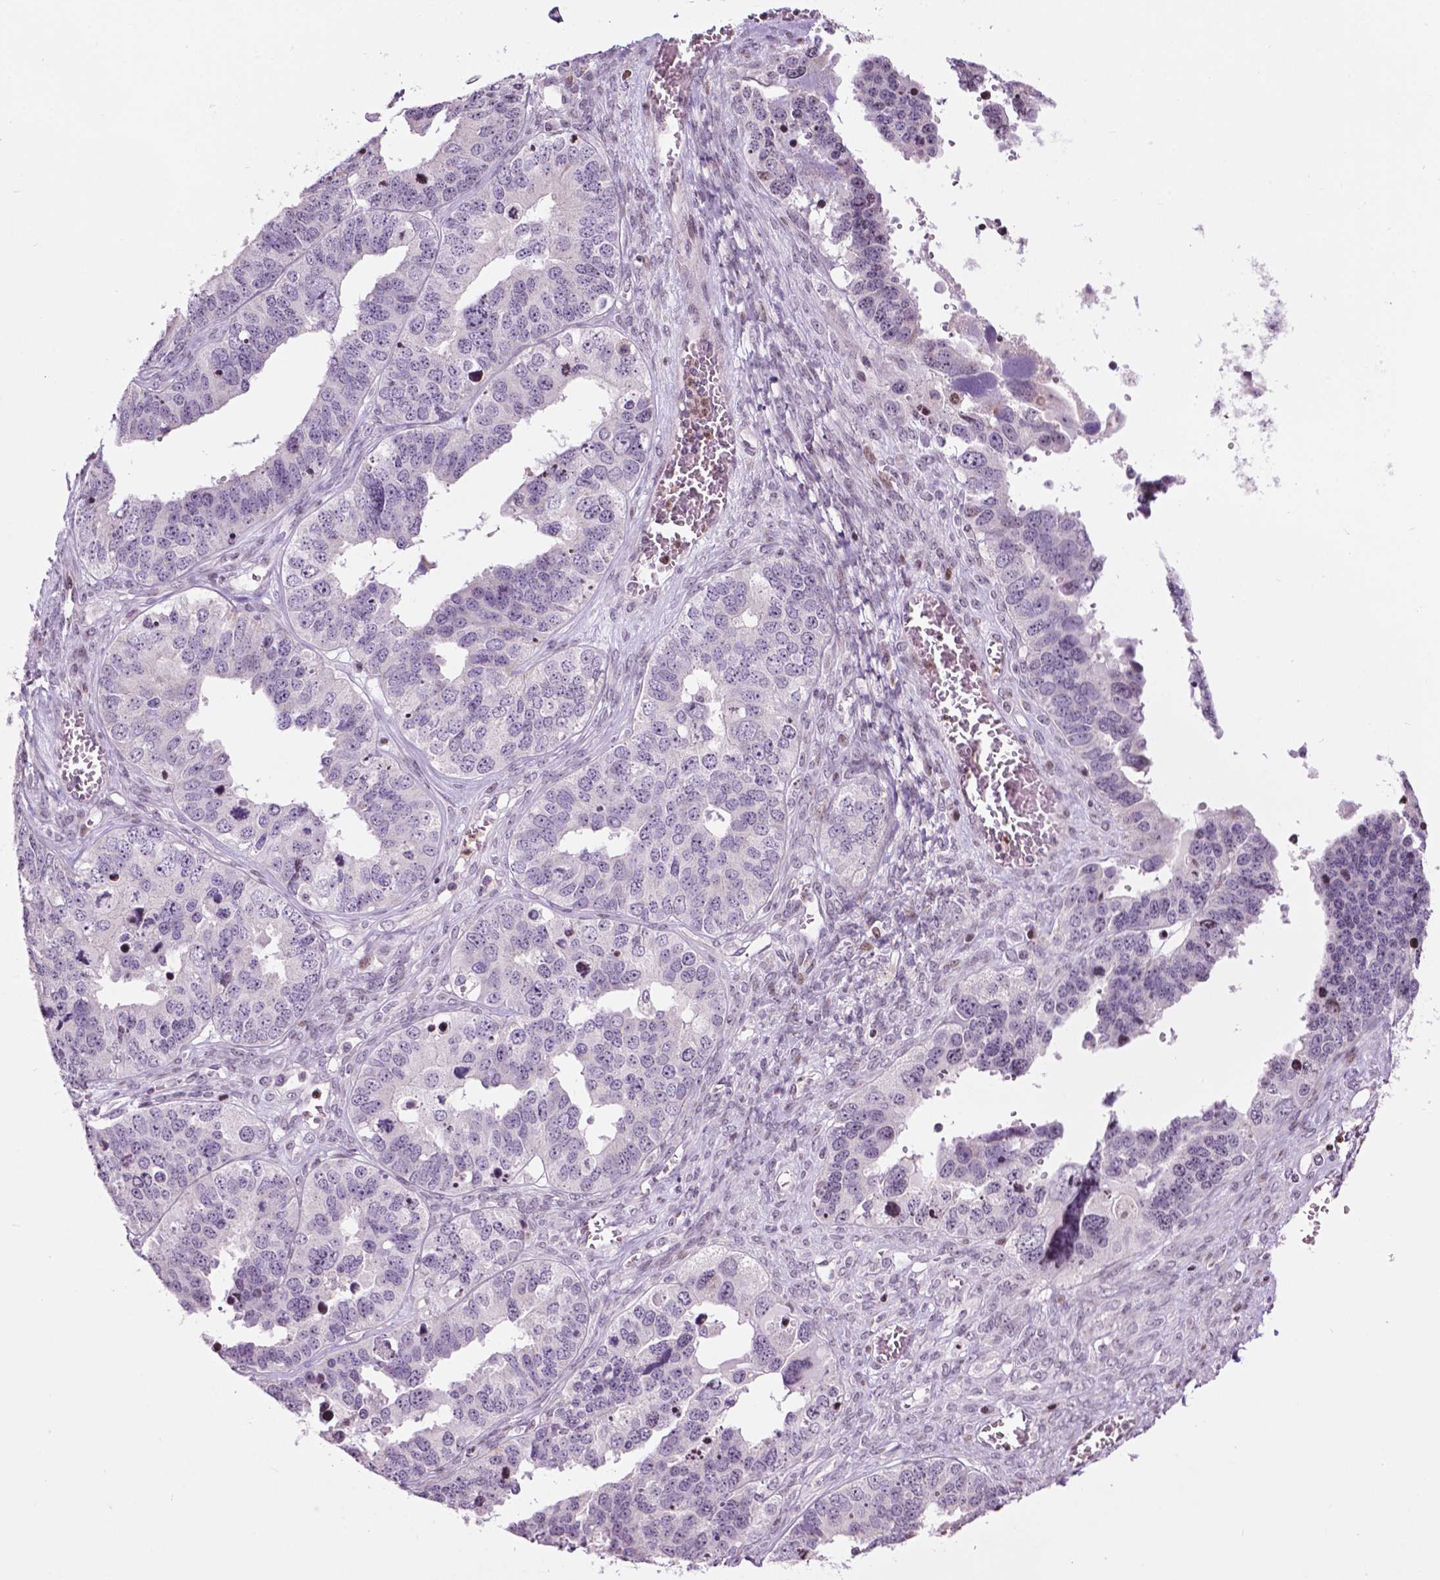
{"staining": {"intensity": "negative", "quantity": "none", "location": "none"}, "tissue": "ovarian cancer", "cell_type": "Tumor cells", "image_type": "cancer", "snomed": [{"axis": "morphology", "description": "Cystadenocarcinoma, serous, NOS"}, {"axis": "topography", "description": "Ovary"}], "caption": "Protein analysis of ovarian cancer (serous cystadenocarcinoma) demonstrates no significant expression in tumor cells.", "gene": "PTPN18", "patient": {"sex": "female", "age": 76}}